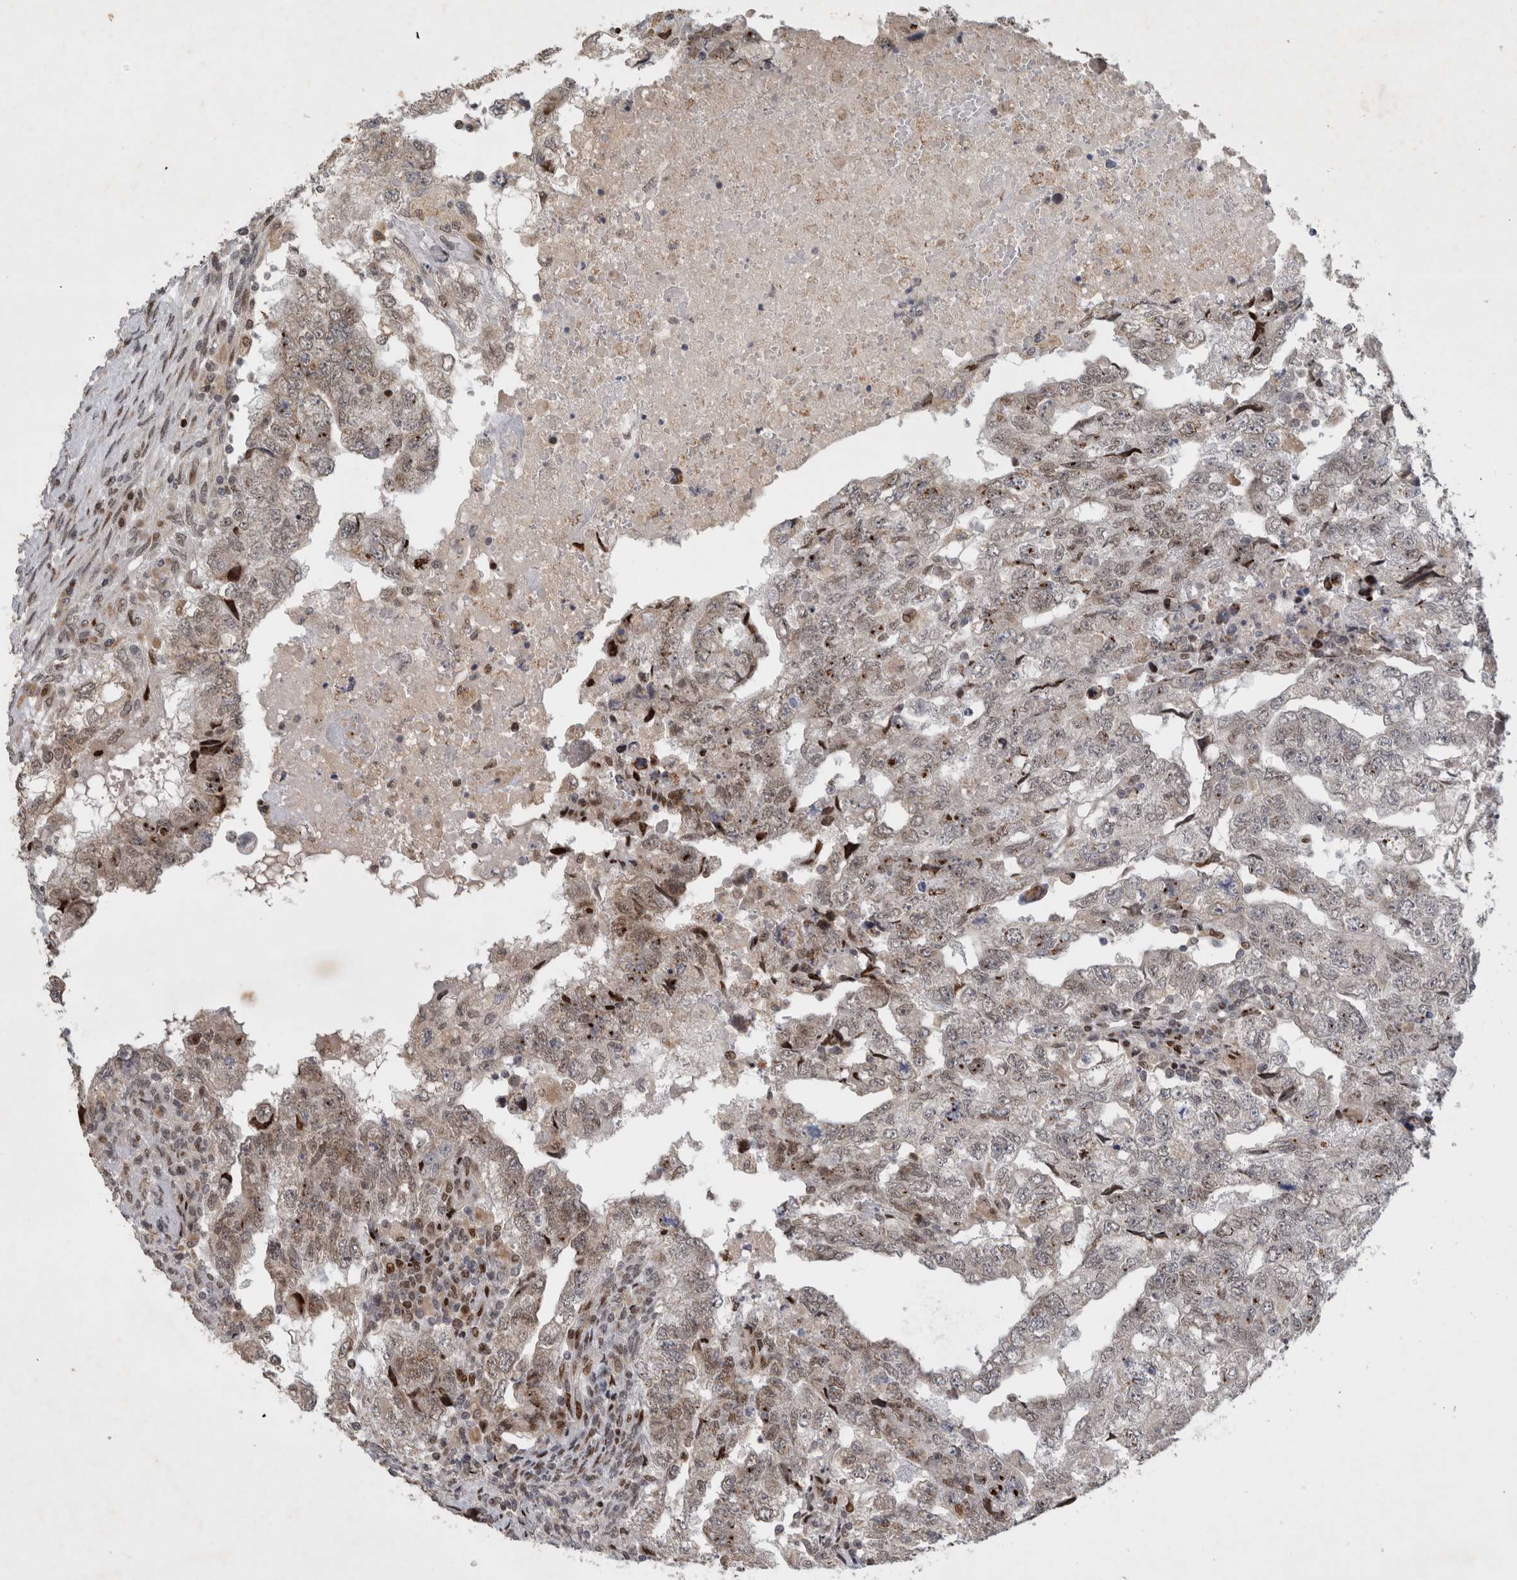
{"staining": {"intensity": "negative", "quantity": "none", "location": "none"}, "tissue": "testis cancer", "cell_type": "Tumor cells", "image_type": "cancer", "snomed": [{"axis": "morphology", "description": "Carcinoma, Embryonal, NOS"}, {"axis": "topography", "description": "Testis"}], "caption": "A high-resolution image shows IHC staining of testis cancer (embryonal carcinoma), which displays no significant expression in tumor cells.", "gene": "C8orf58", "patient": {"sex": "male", "age": 36}}